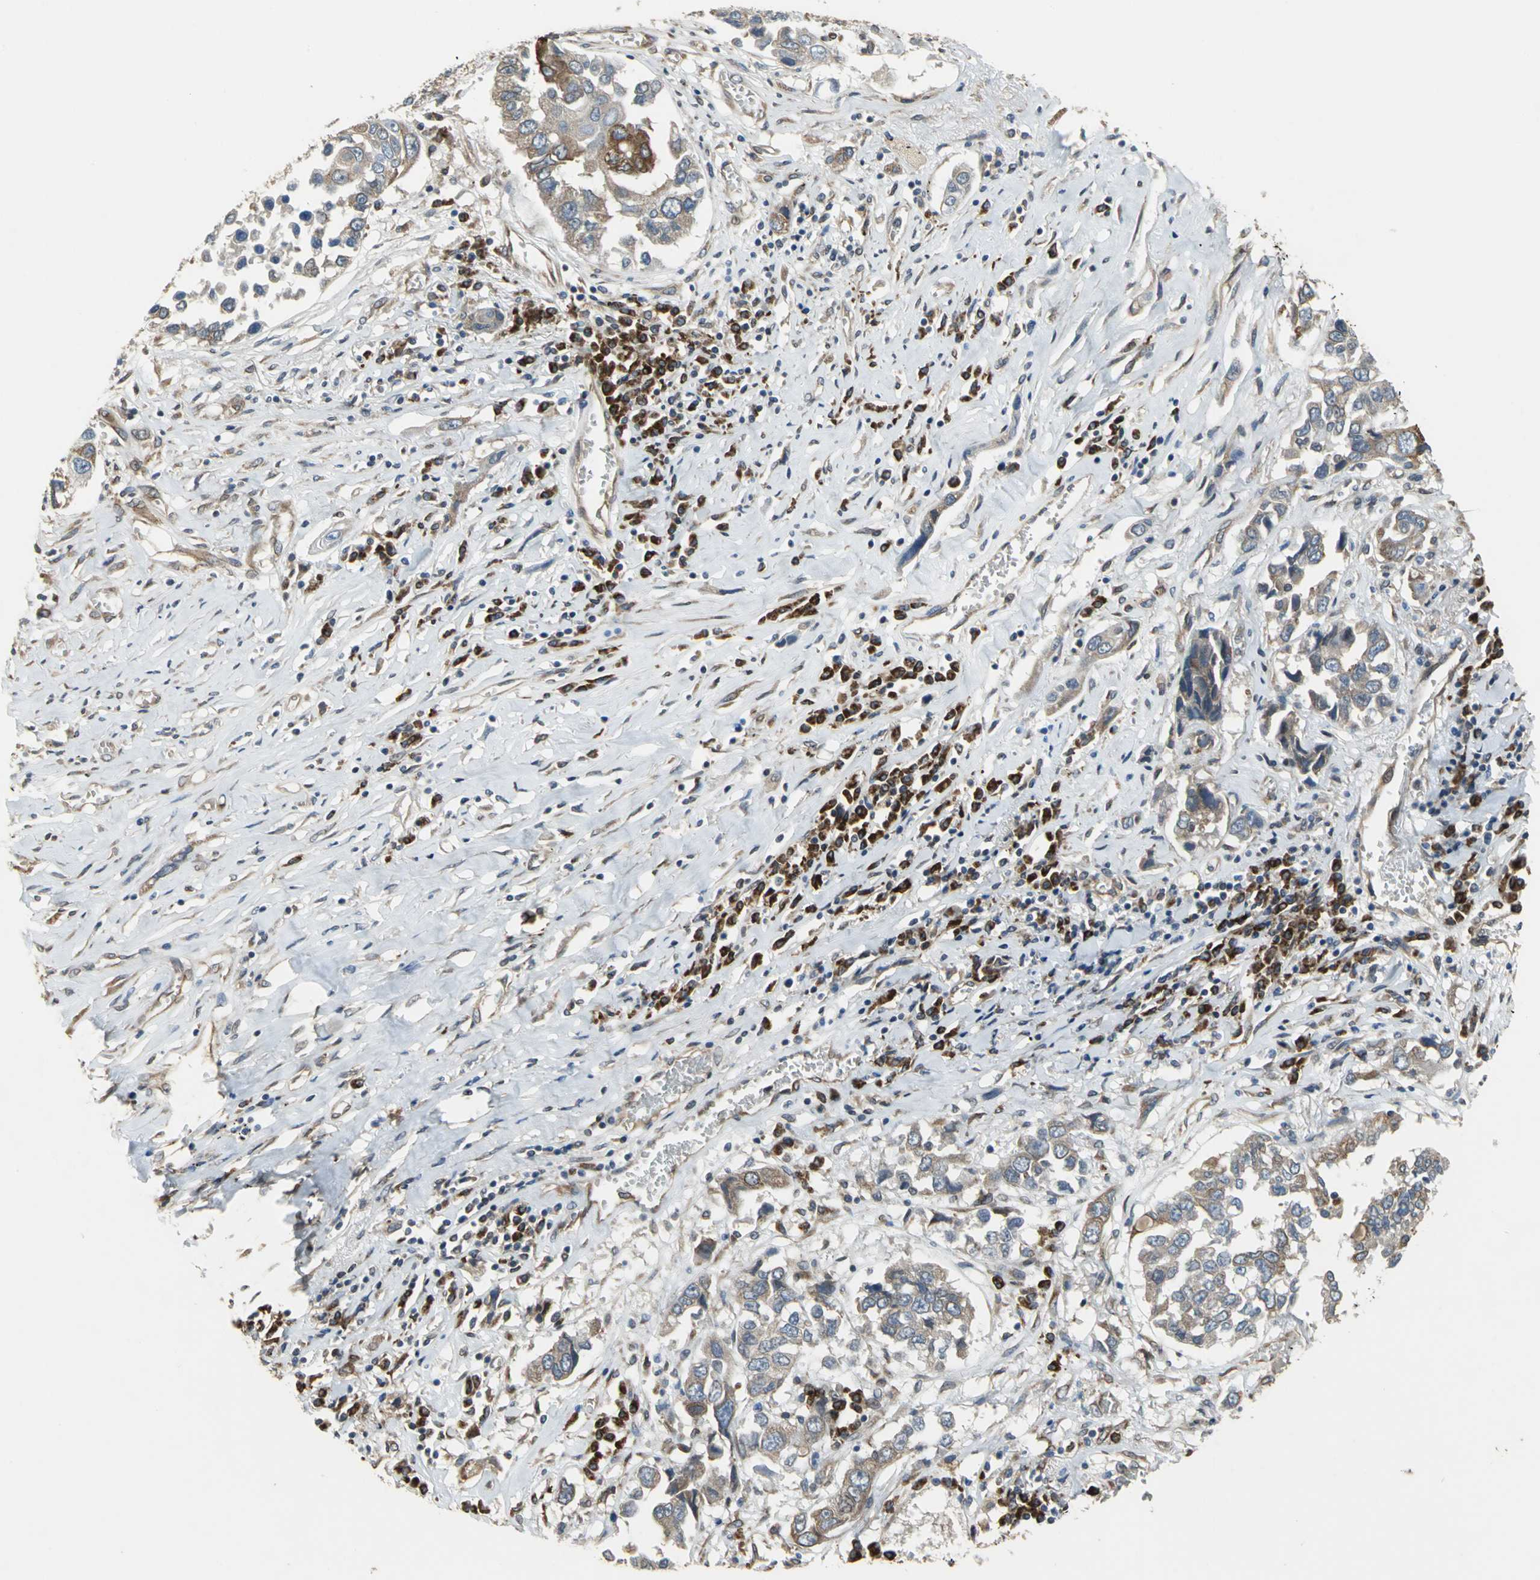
{"staining": {"intensity": "weak", "quantity": "25%-75%", "location": "cytoplasmic/membranous"}, "tissue": "lung cancer", "cell_type": "Tumor cells", "image_type": "cancer", "snomed": [{"axis": "morphology", "description": "Squamous cell carcinoma, NOS"}, {"axis": "topography", "description": "Lung"}], "caption": "The photomicrograph reveals immunohistochemical staining of lung cancer (squamous cell carcinoma). There is weak cytoplasmic/membranous expression is appreciated in approximately 25%-75% of tumor cells. (DAB (3,3'-diaminobenzidine) IHC with brightfield microscopy, high magnification).", "gene": "SYVN1", "patient": {"sex": "male", "age": 71}}